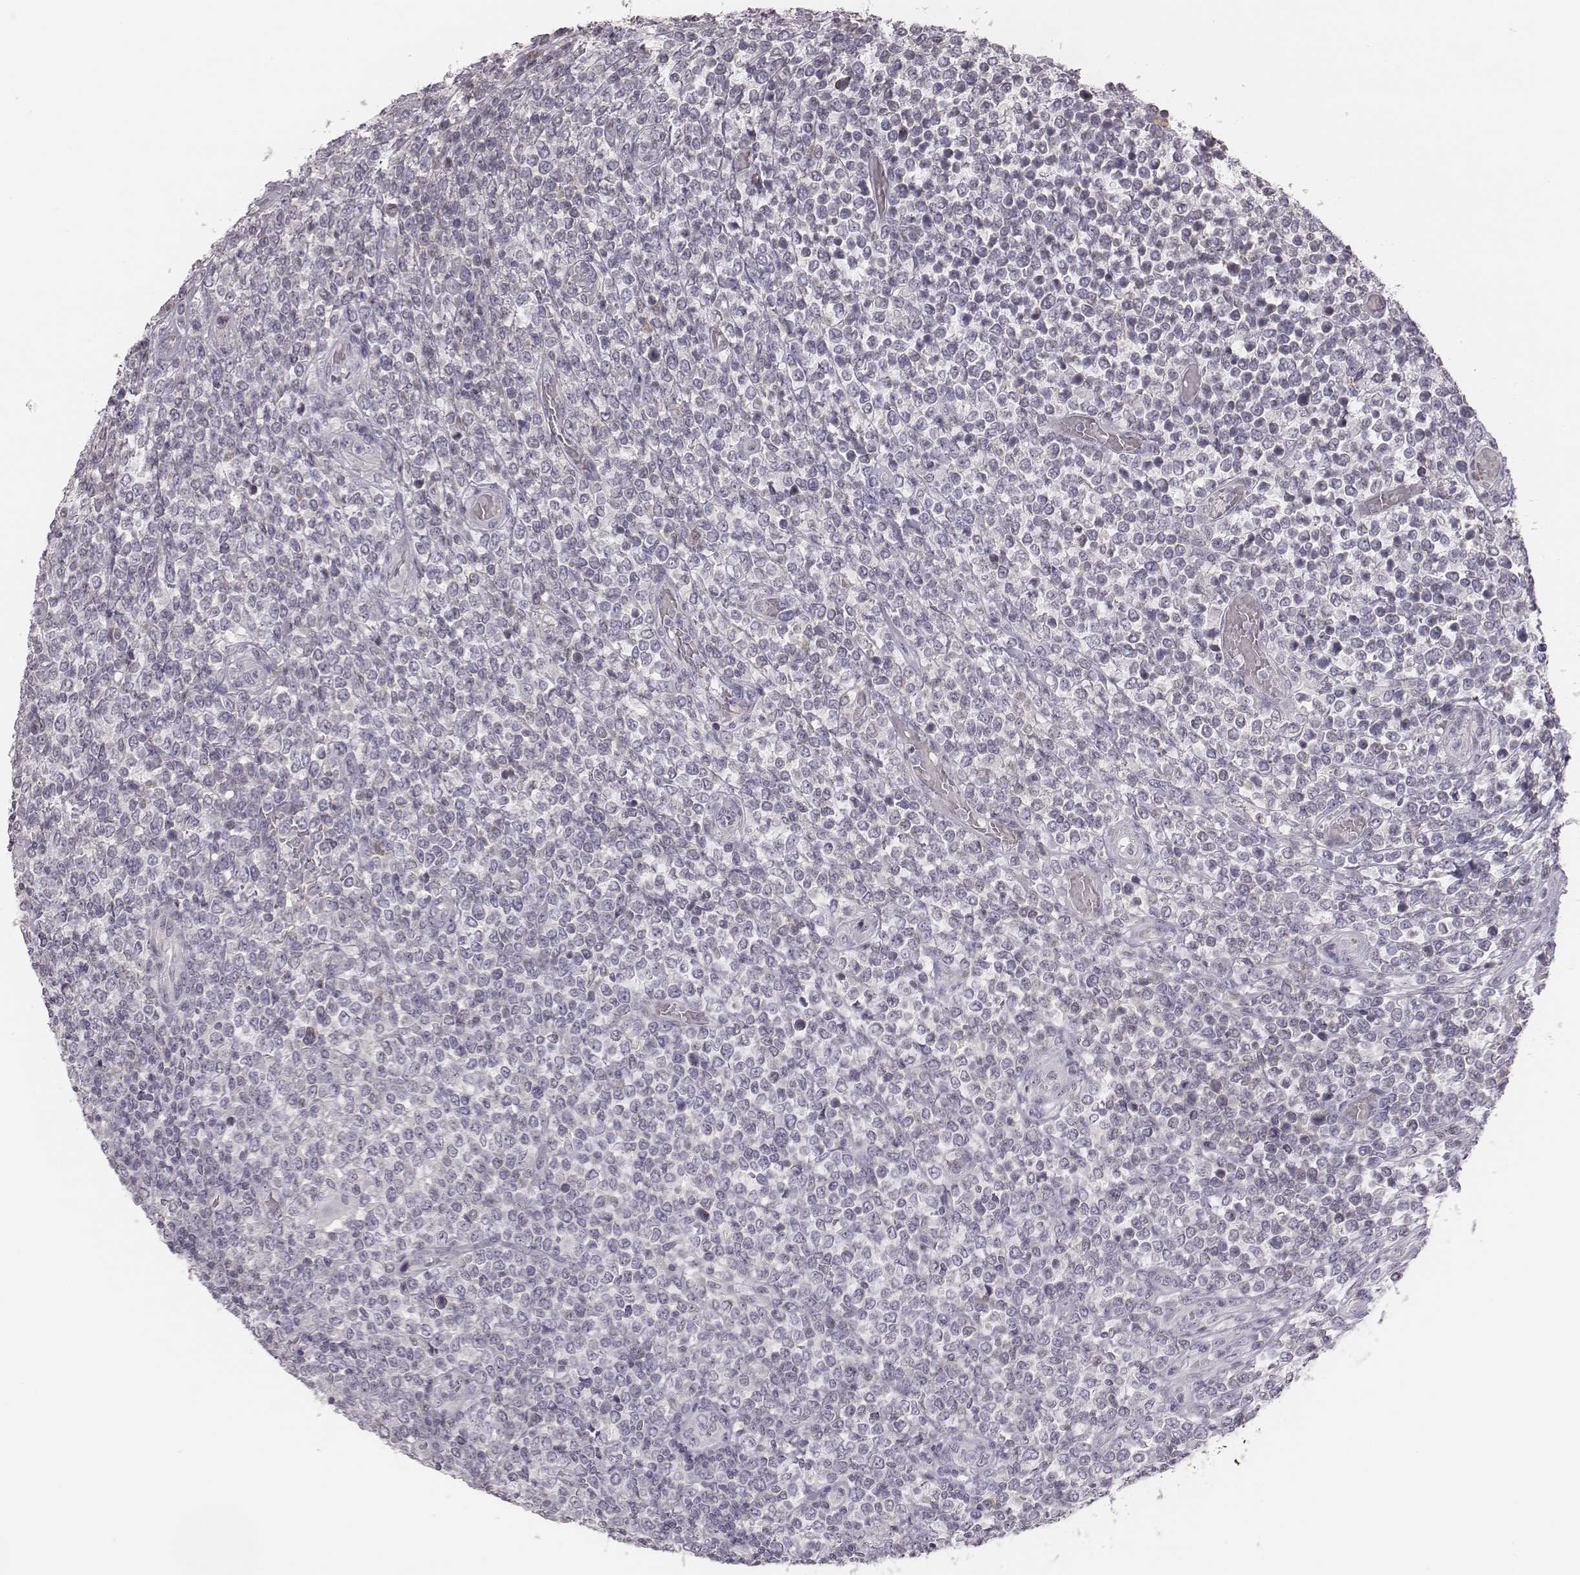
{"staining": {"intensity": "negative", "quantity": "none", "location": "none"}, "tissue": "lymphoma", "cell_type": "Tumor cells", "image_type": "cancer", "snomed": [{"axis": "morphology", "description": "Malignant lymphoma, non-Hodgkin's type, High grade"}, {"axis": "topography", "description": "Soft tissue"}], "caption": "An IHC image of malignant lymphoma, non-Hodgkin's type (high-grade) is shown. There is no staining in tumor cells of malignant lymphoma, non-Hodgkin's type (high-grade).", "gene": "TLX3", "patient": {"sex": "female", "age": 56}}